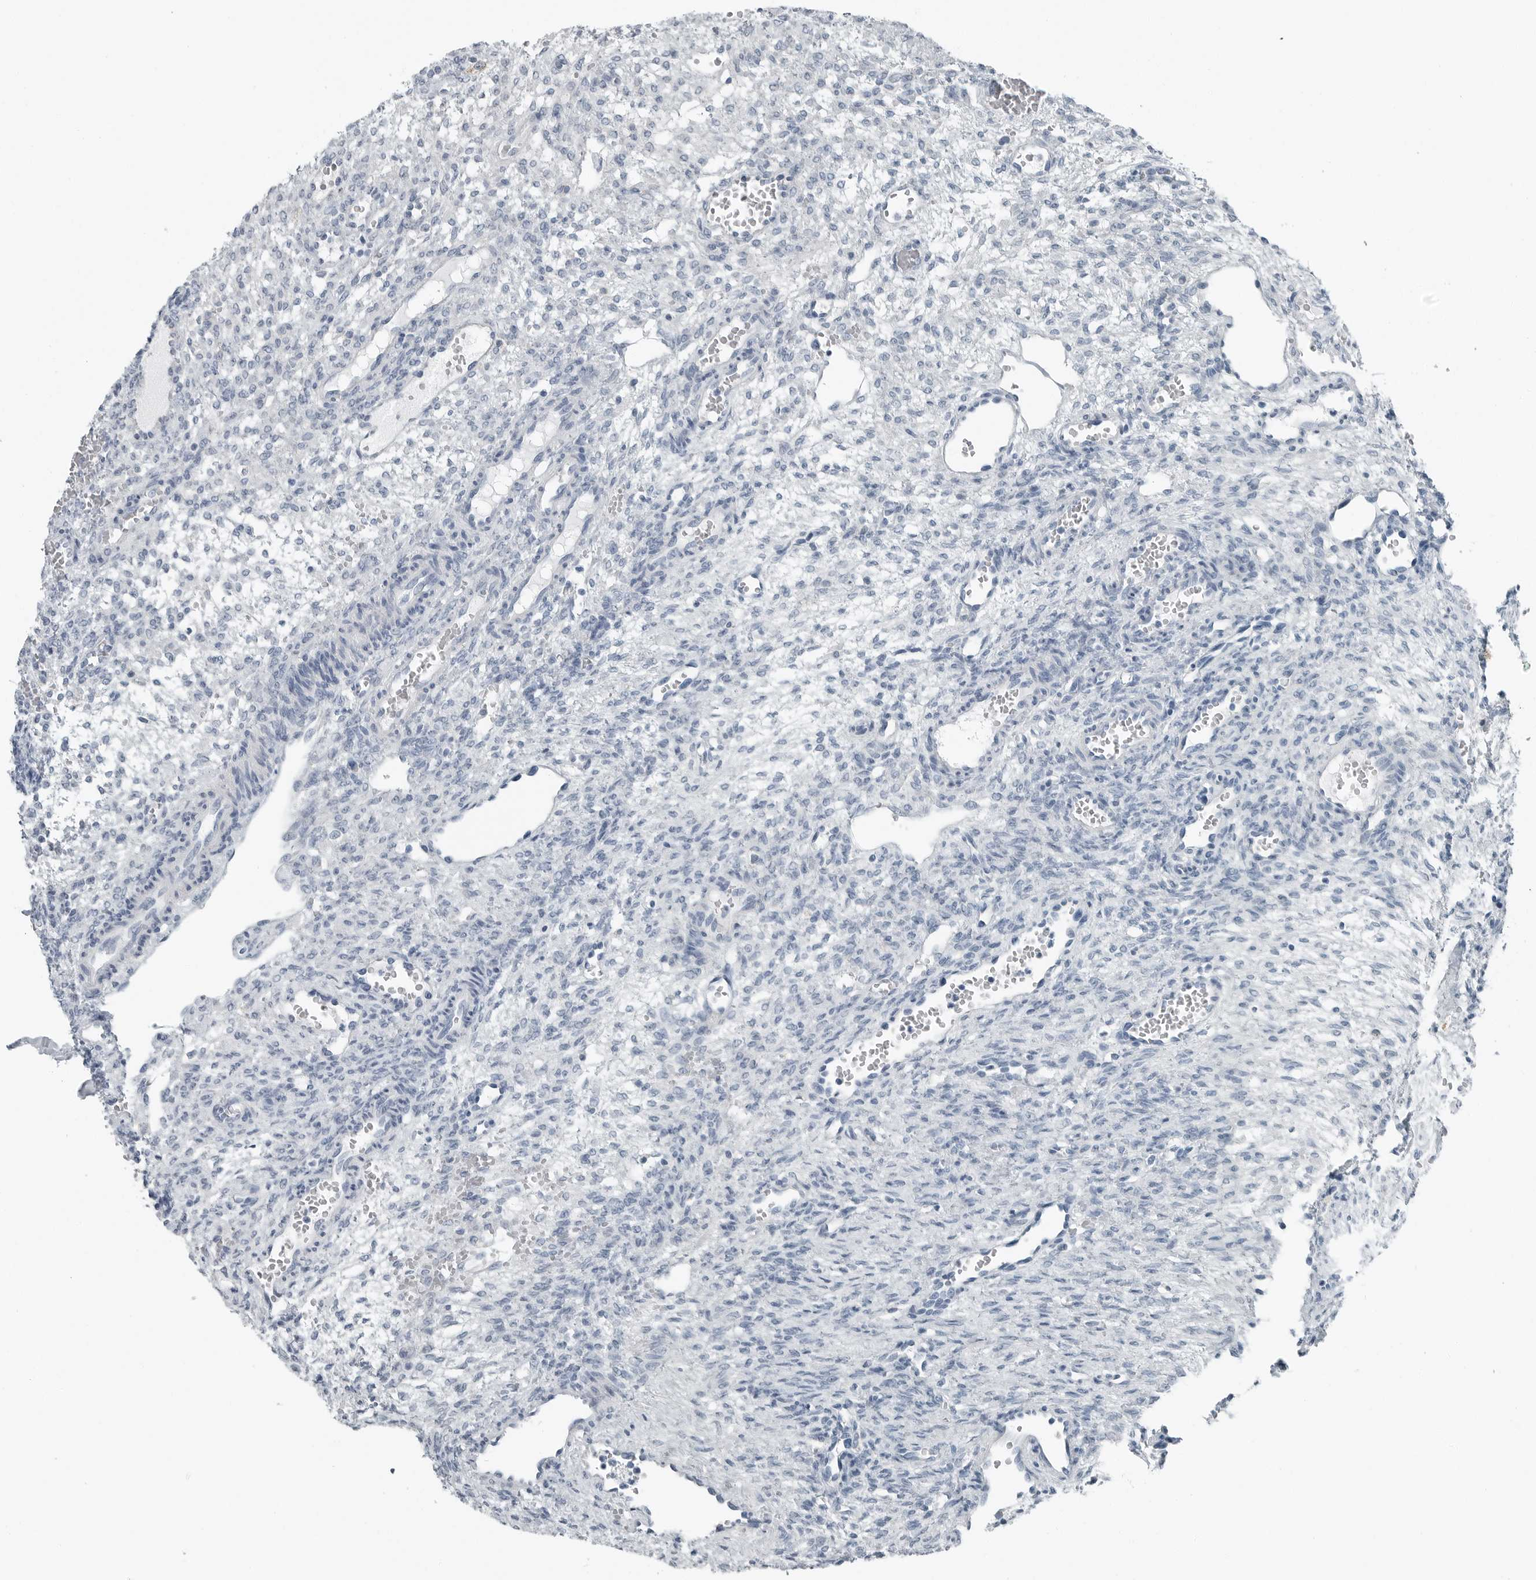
{"staining": {"intensity": "negative", "quantity": "none", "location": "none"}, "tissue": "ovary", "cell_type": "Follicle cells", "image_type": "normal", "snomed": [{"axis": "morphology", "description": "Normal tissue, NOS"}, {"axis": "topography", "description": "Ovary"}], "caption": "This is an immunohistochemistry (IHC) image of normal human ovary. There is no positivity in follicle cells.", "gene": "ZPBP2", "patient": {"sex": "female", "age": 34}}